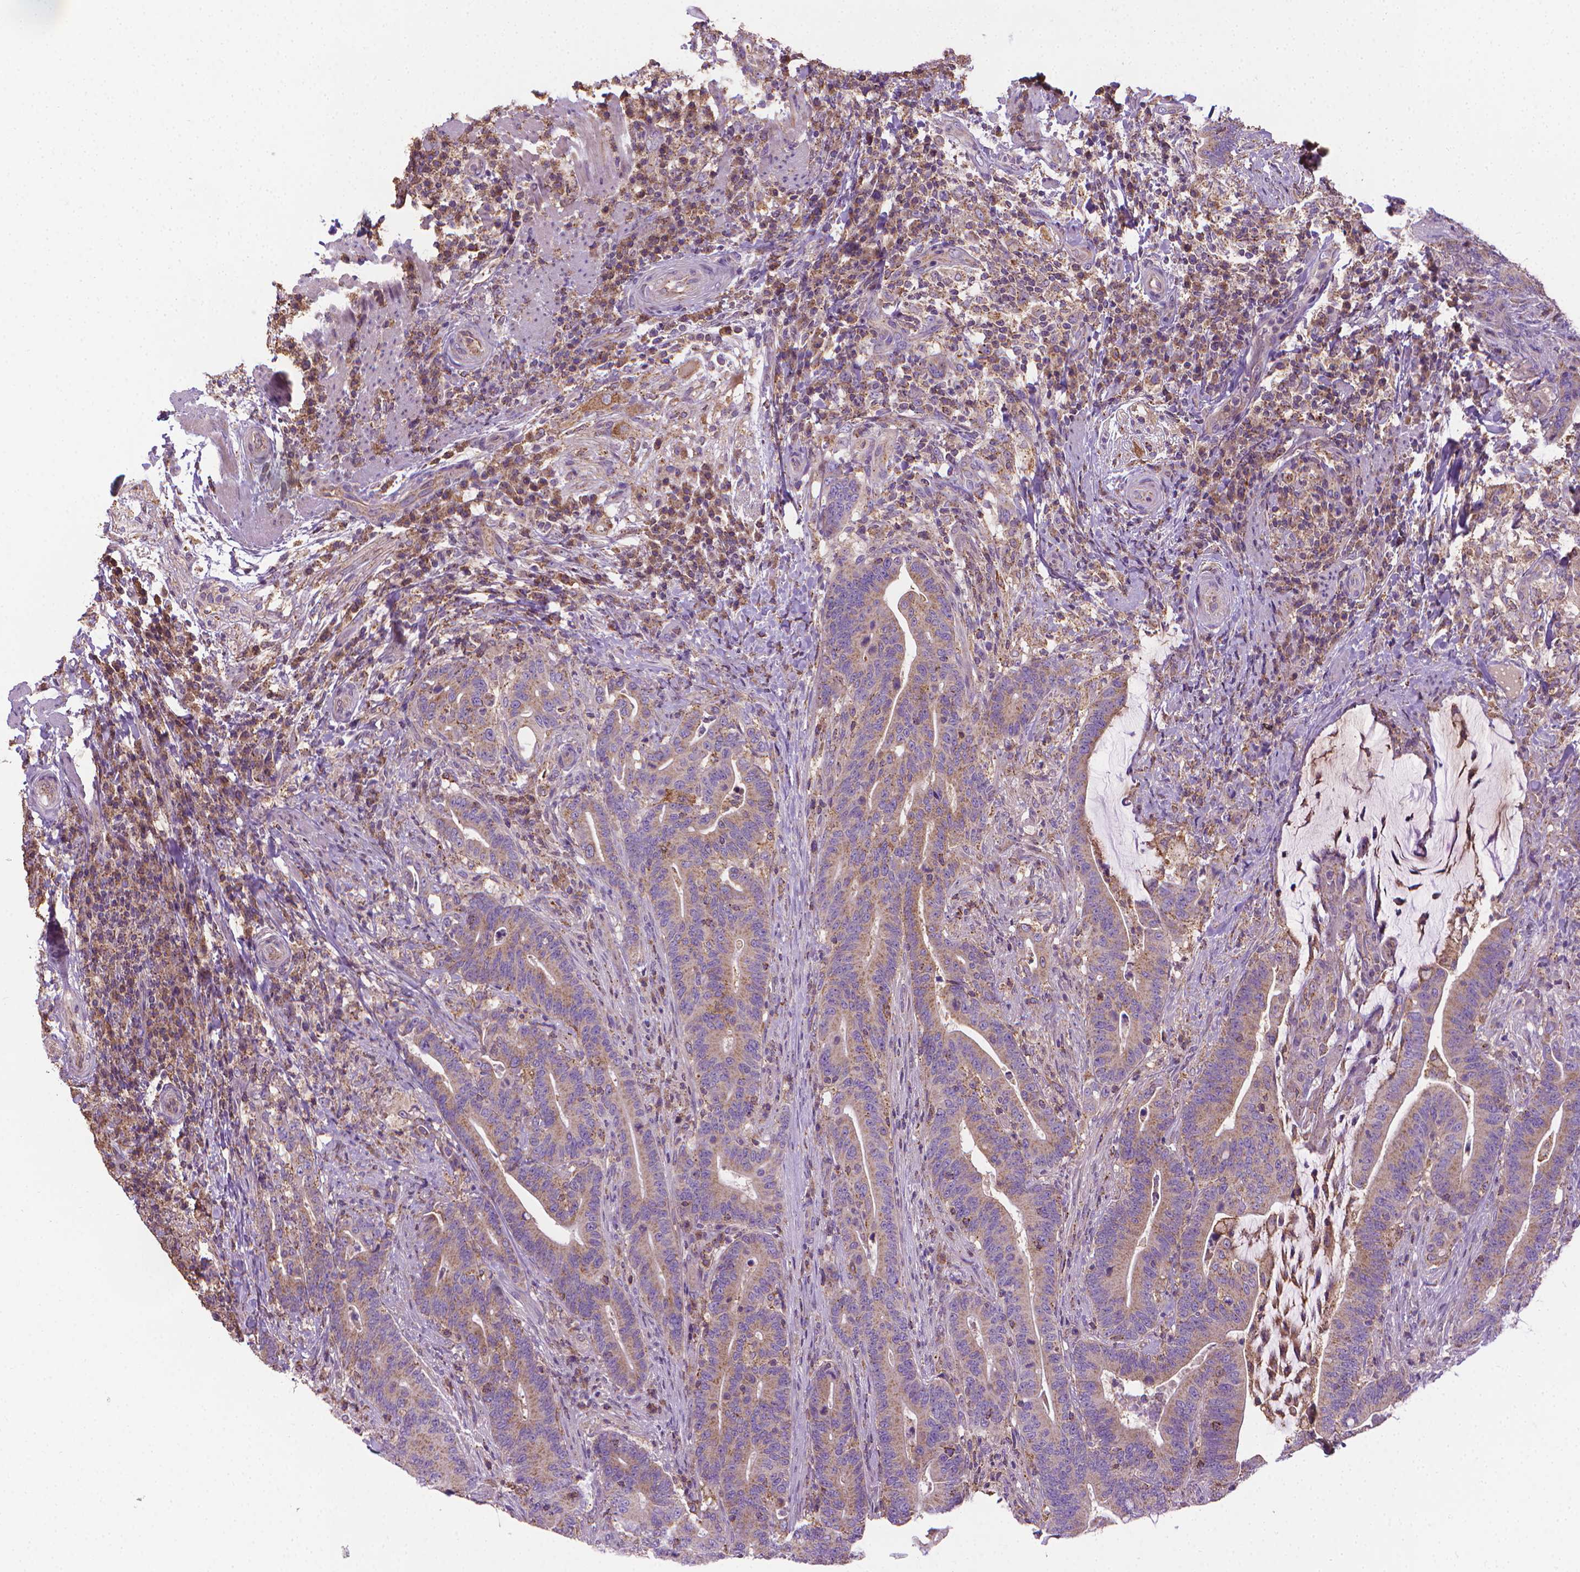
{"staining": {"intensity": "weak", "quantity": ">75%", "location": "cytoplasmic/membranous"}, "tissue": "colorectal cancer", "cell_type": "Tumor cells", "image_type": "cancer", "snomed": [{"axis": "morphology", "description": "Adenocarcinoma, NOS"}, {"axis": "topography", "description": "Colon"}], "caption": "Immunohistochemistry photomicrograph of human colorectal cancer stained for a protein (brown), which reveals low levels of weak cytoplasmic/membranous staining in about >75% of tumor cells.", "gene": "SLC51B", "patient": {"sex": "female", "age": 66}}